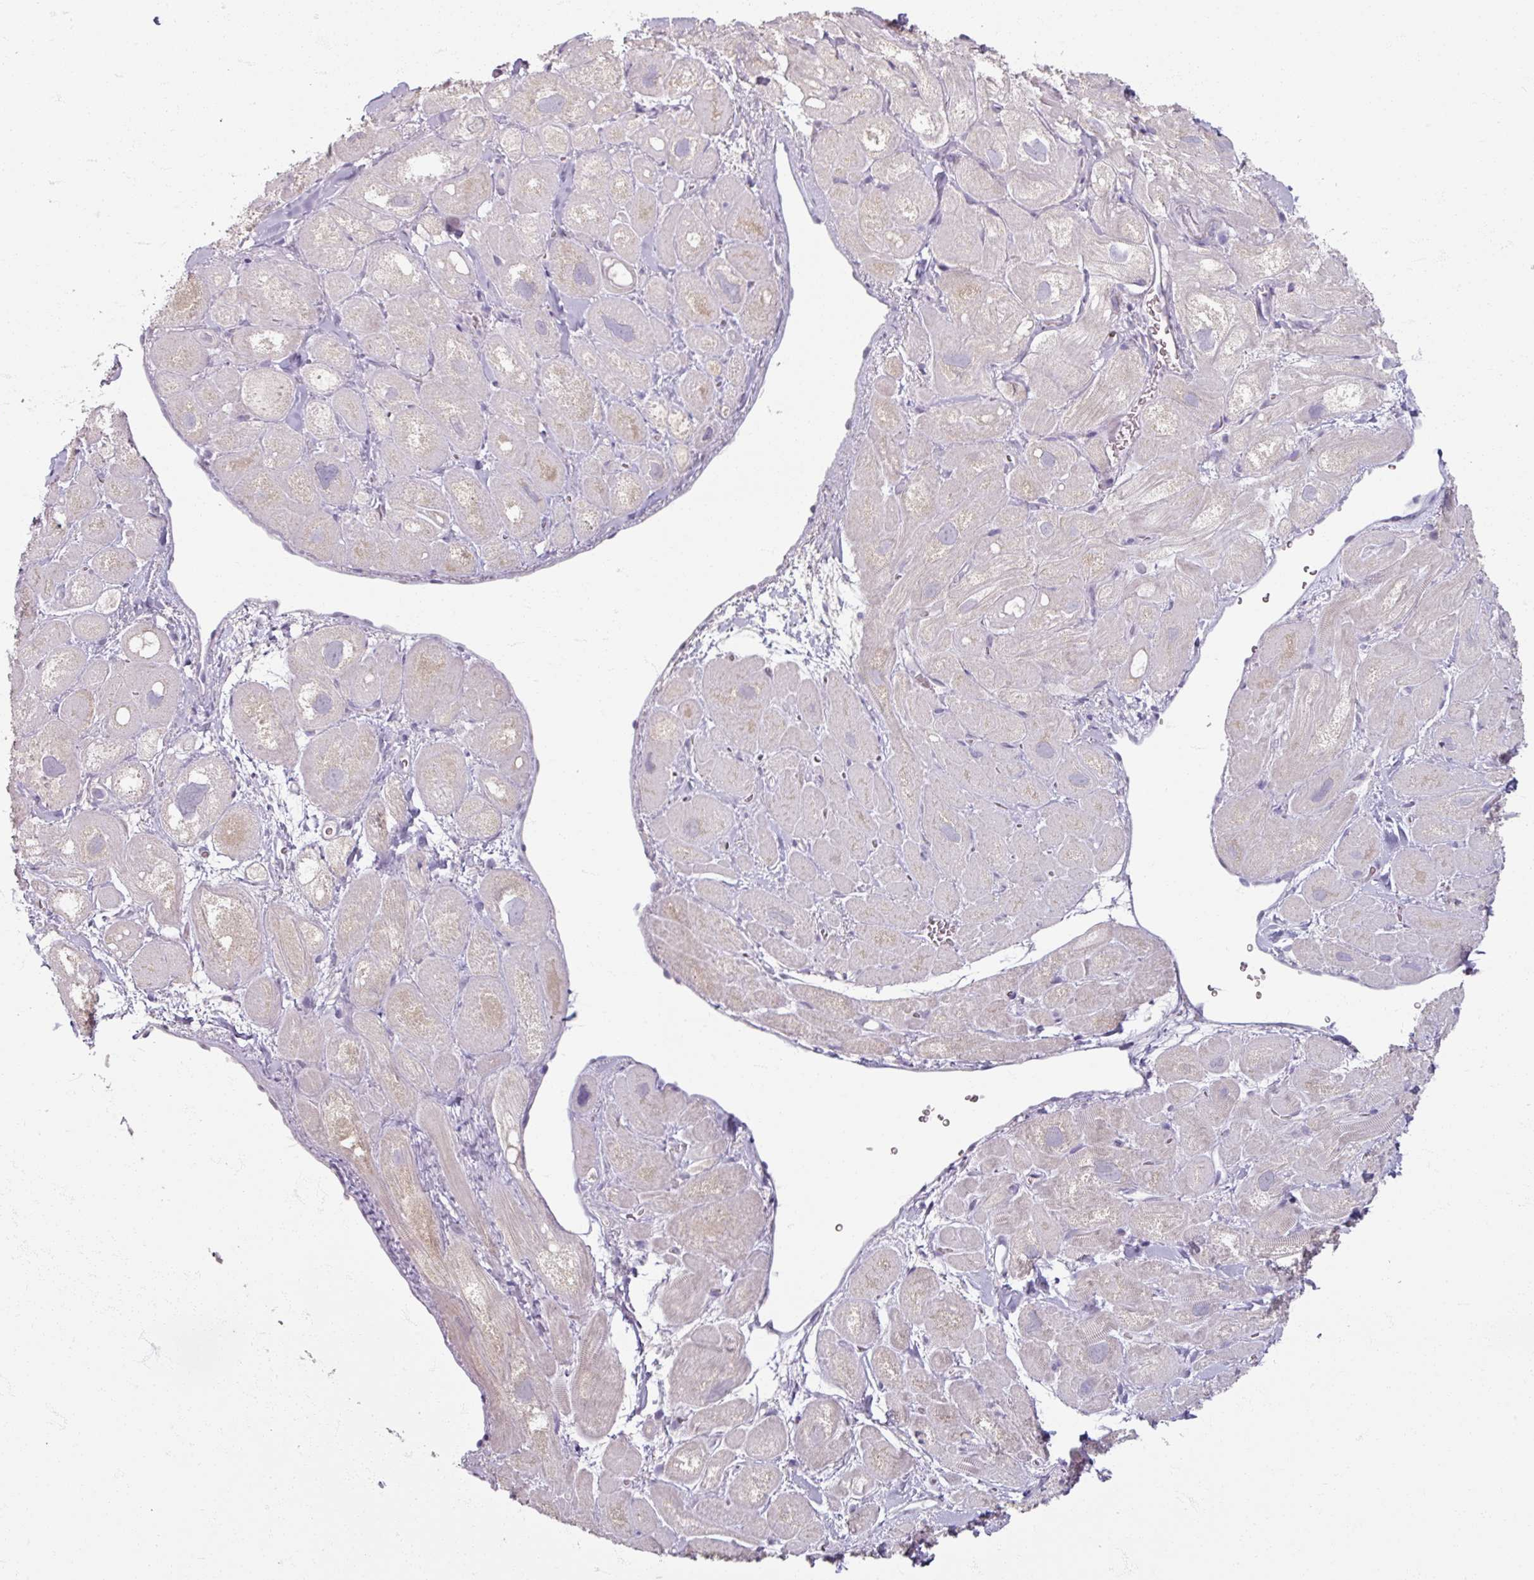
{"staining": {"intensity": "negative", "quantity": "none", "location": "none"}, "tissue": "heart muscle", "cell_type": "Cardiomyocytes", "image_type": "normal", "snomed": [{"axis": "morphology", "description": "Normal tissue, NOS"}, {"axis": "topography", "description": "Heart"}], "caption": "This is an IHC micrograph of unremarkable heart muscle. There is no positivity in cardiomyocytes.", "gene": "SOX11", "patient": {"sex": "male", "age": 49}}